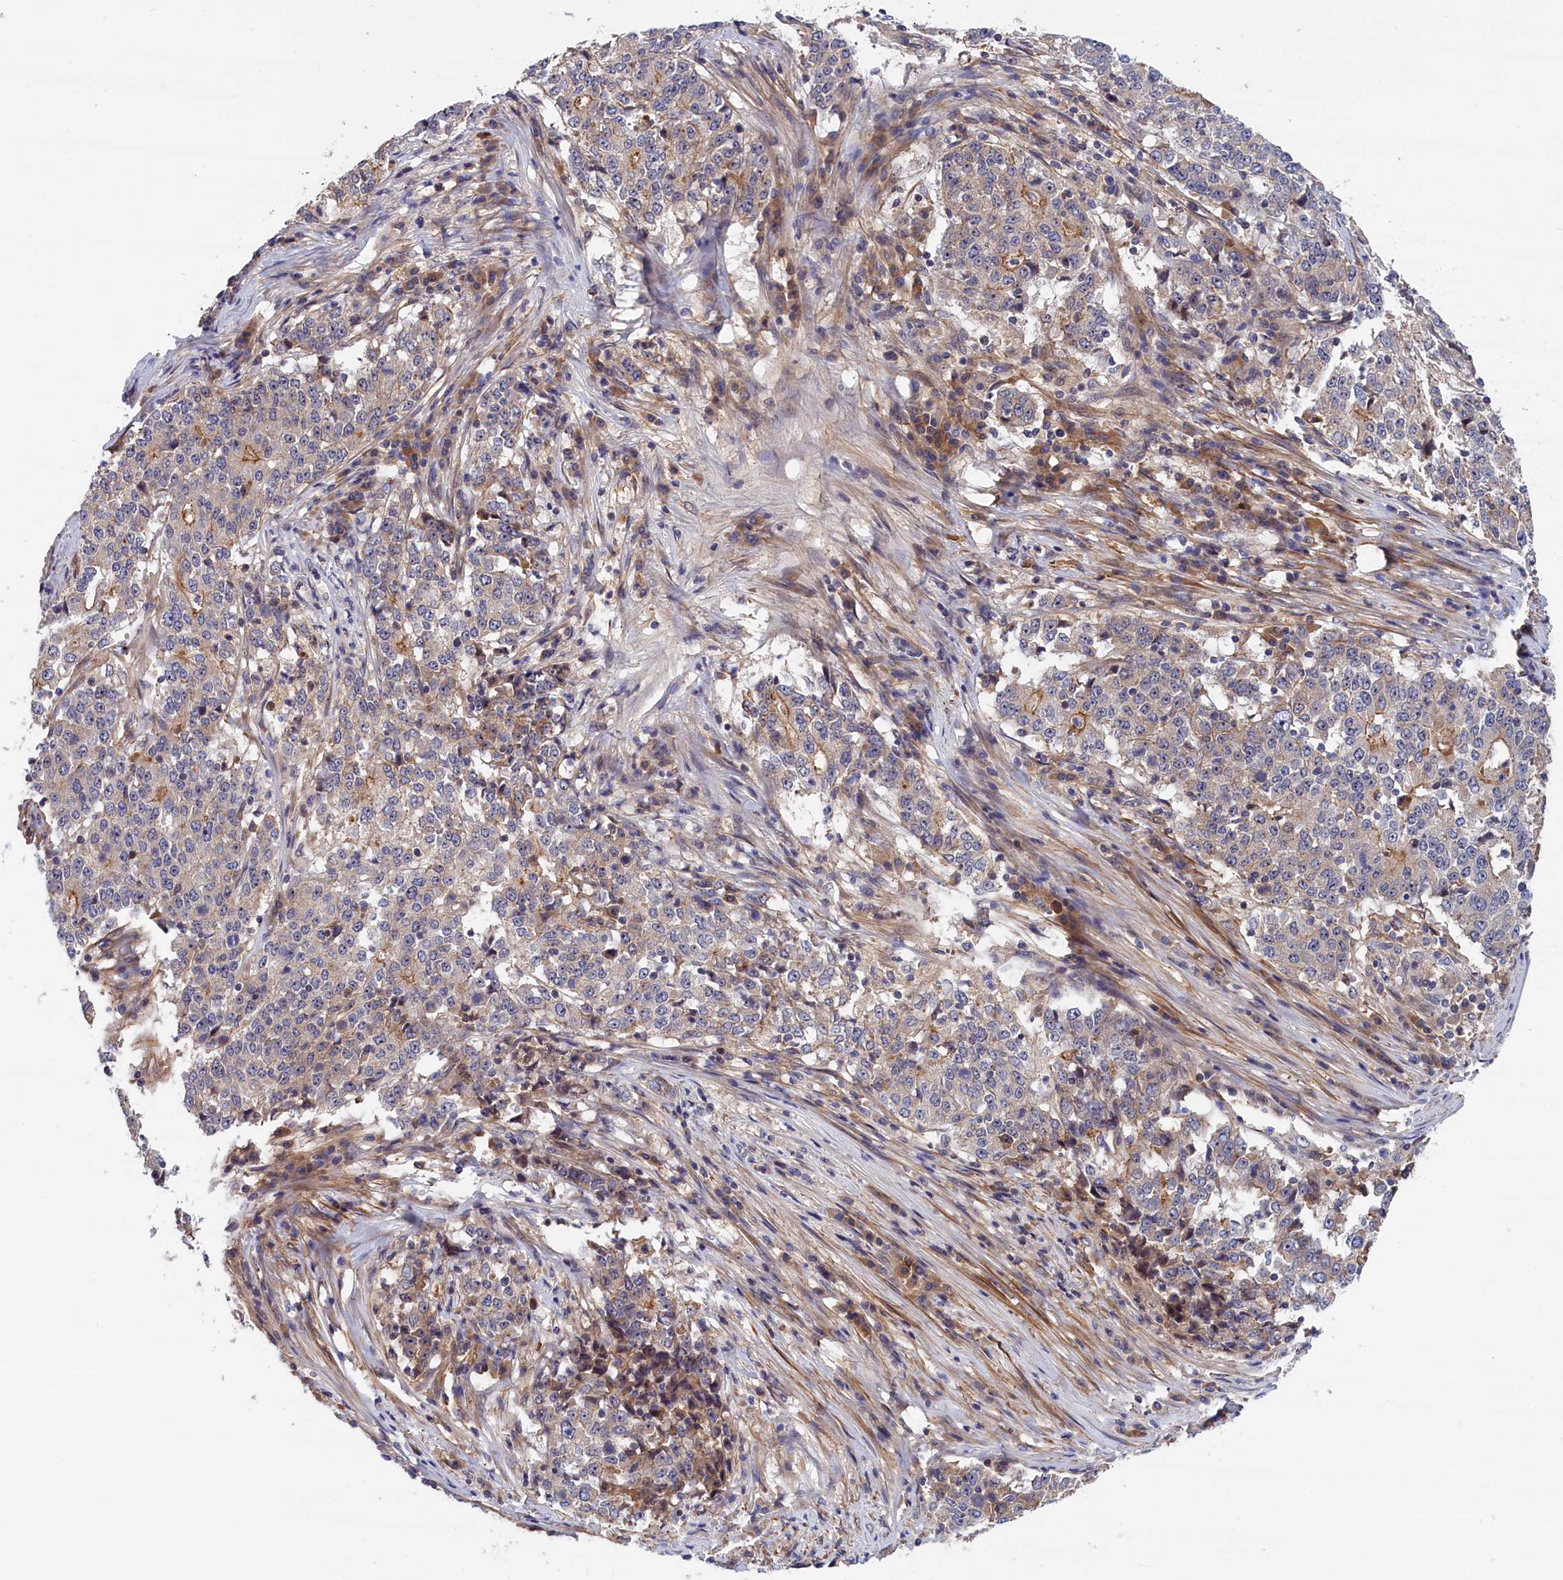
{"staining": {"intensity": "weak", "quantity": "<25%", "location": "cytoplasmic/membranous"}, "tissue": "stomach cancer", "cell_type": "Tumor cells", "image_type": "cancer", "snomed": [{"axis": "morphology", "description": "Adenocarcinoma, NOS"}, {"axis": "topography", "description": "Stomach"}], "caption": "Human stomach cancer (adenocarcinoma) stained for a protein using IHC shows no positivity in tumor cells.", "gene": "CRACD", "patient": {"sex": "male", "age": 59}}